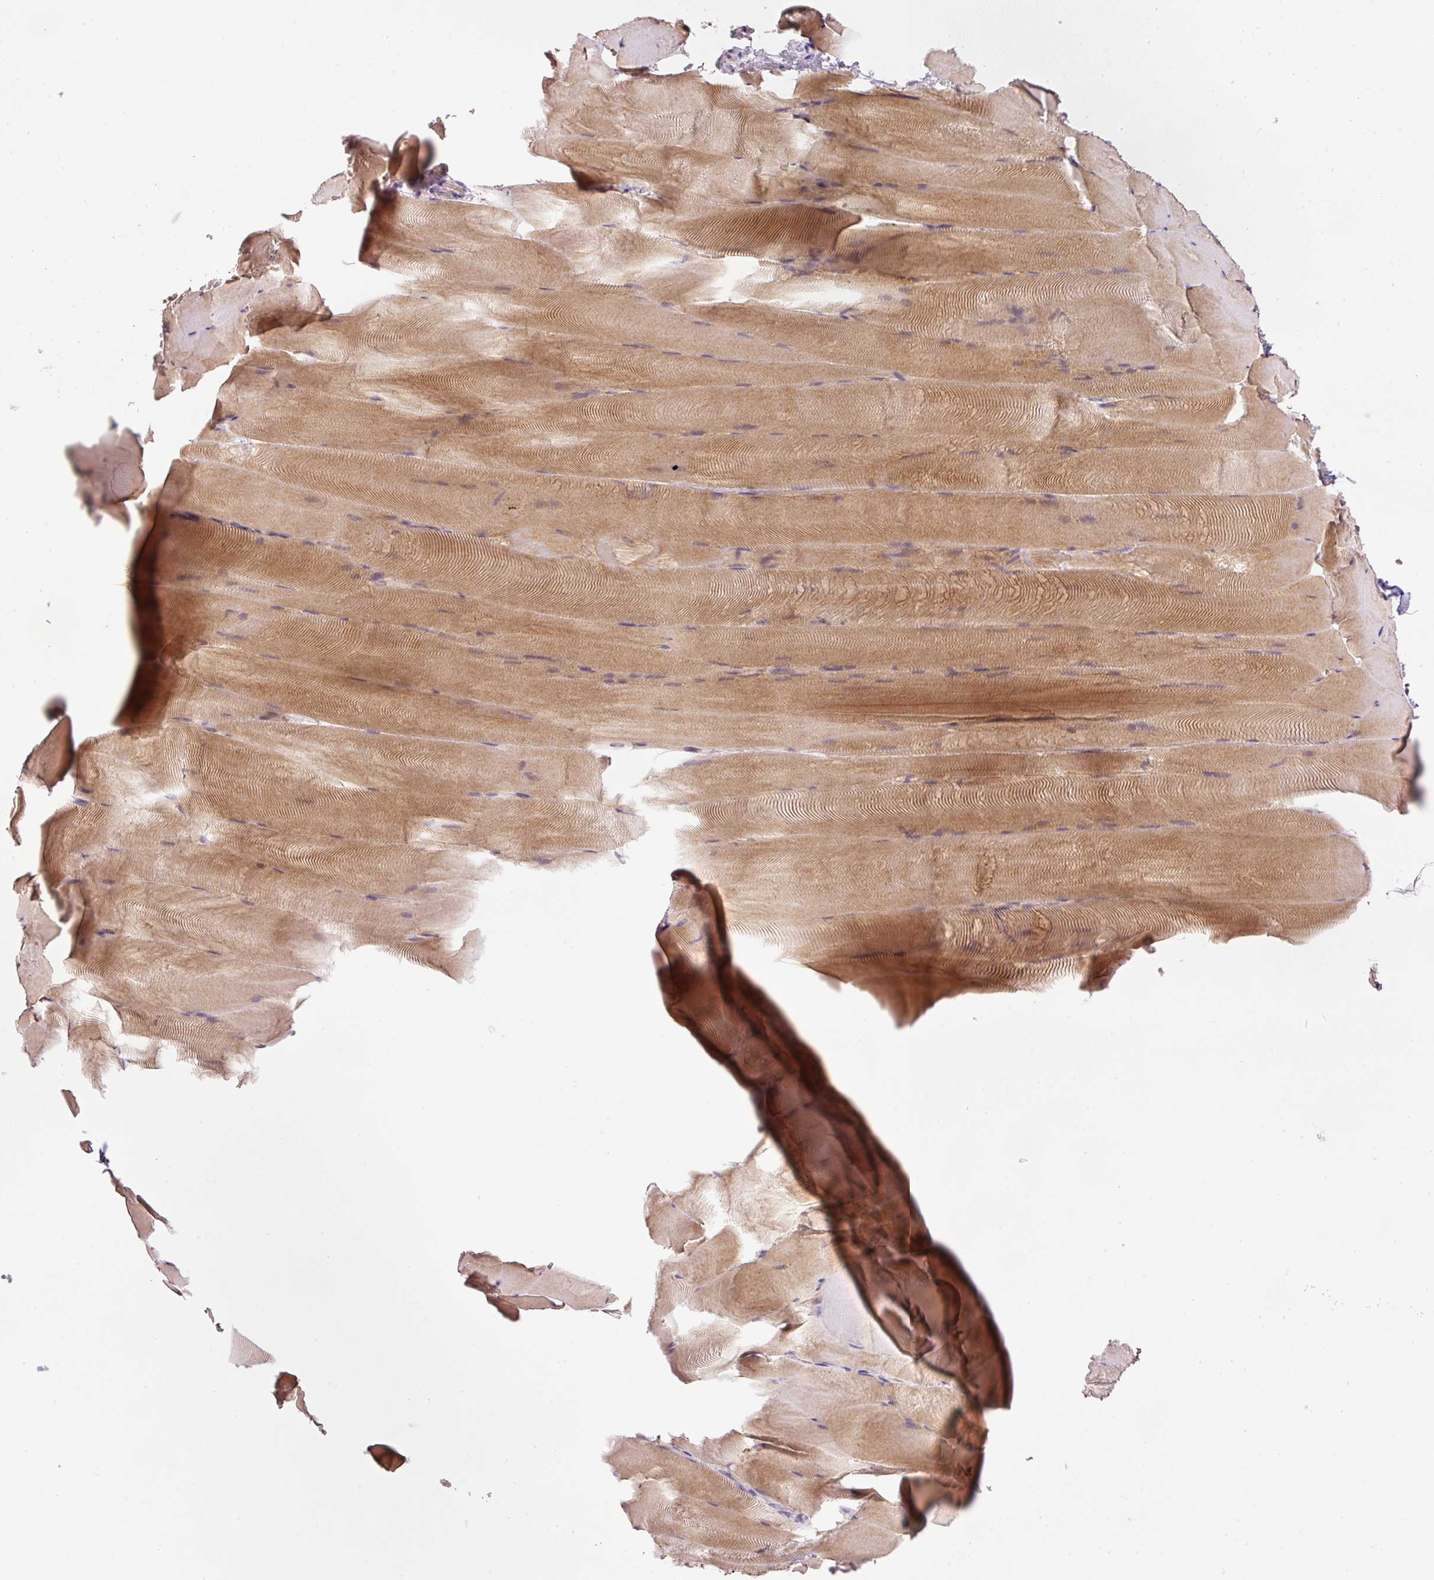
{"staining": {"intensity": "moderate", "quantity": "25%-75%", "location": "cytoplasmic/membranous"}, "tissue": "skeletal muscle", "cell_type": "Myocytes", "image_type": "normal", "snomed": [{"axis": "morphology", "description": "Normal tissue, NOS"}, {"axis": "topography", "description": "Skeletal muscle"}], "caption": "An immunohistochemistry image of benign tissue is shown. Protein staining in brown highlights moderate cytoplasmic/membranous positivity in skeletal muscle within myocytes.", "gene": "KPNA2", "patient": {"sex": "female", "age": 64}}